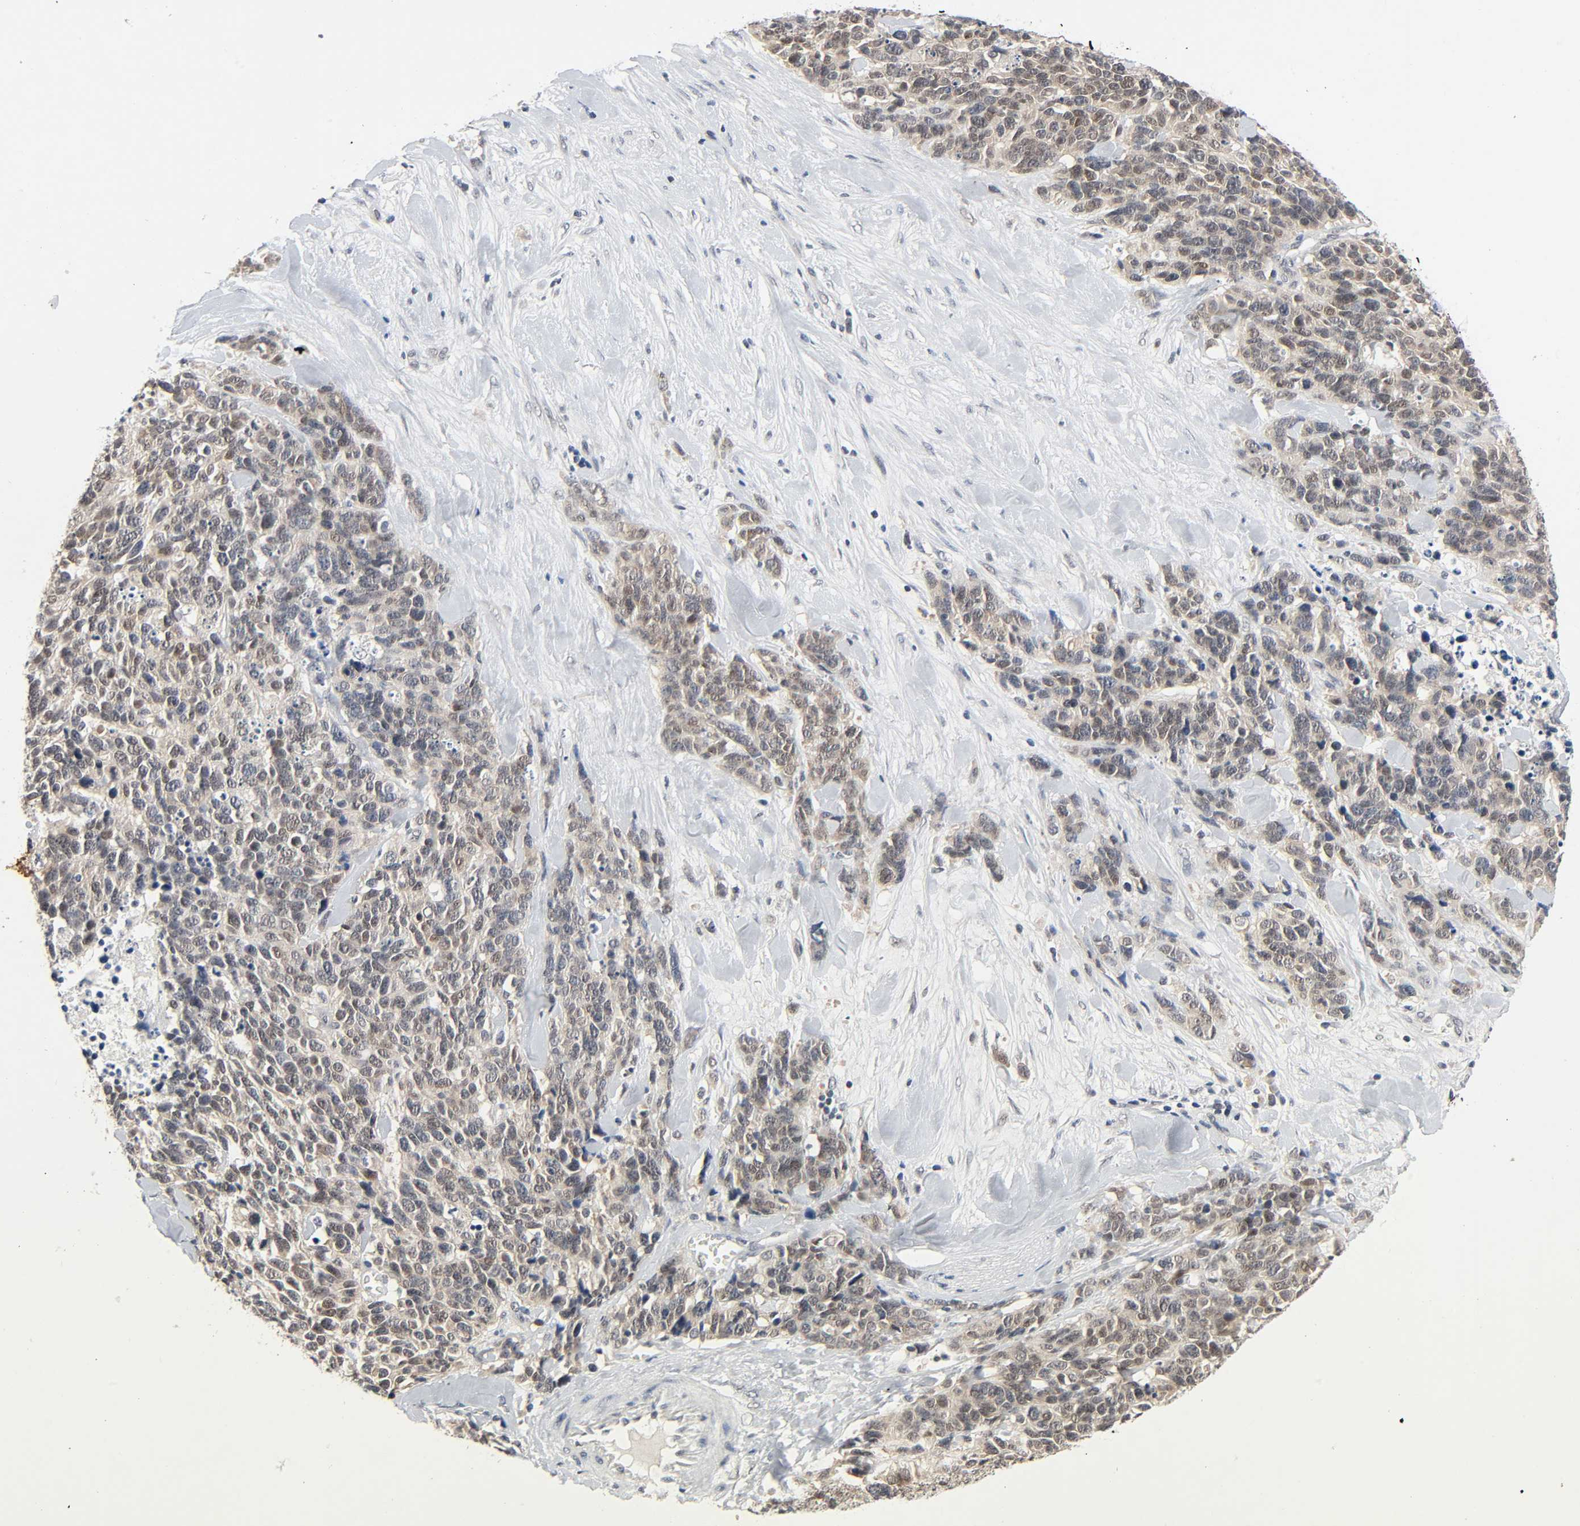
{"staining": {"intensity": "moderate", "quantity": "25%-75%", "location": "cytoplasmic/membranous,nuclear"}, "tissue": "lung cancer", "cell_type": "Tumor cells", "image_type": "cancer", "snomed": [{"axis": "morphology", "description": "Neoplasm, malignant, NOS"}, {"axis": "topography", "description": "Lung"}], "caption": "IHC (DAB (3,3'-diaminobenzidine)) staining of lung cancer (neoplasm (malignant)) exhibits moderate cytoplasmic/membranous and nuclear protein expression in about 25%-75% of tumor cells. The staining was performed using DAB (3,3'-diaminobenzidine) to visualize the protein expression in brown, while the nuclei were stained in blue with hematoxylin (Magnification: 20x).", "gene": "MAPKAPK5", "patient": {"sex": "female", "age": 58}}